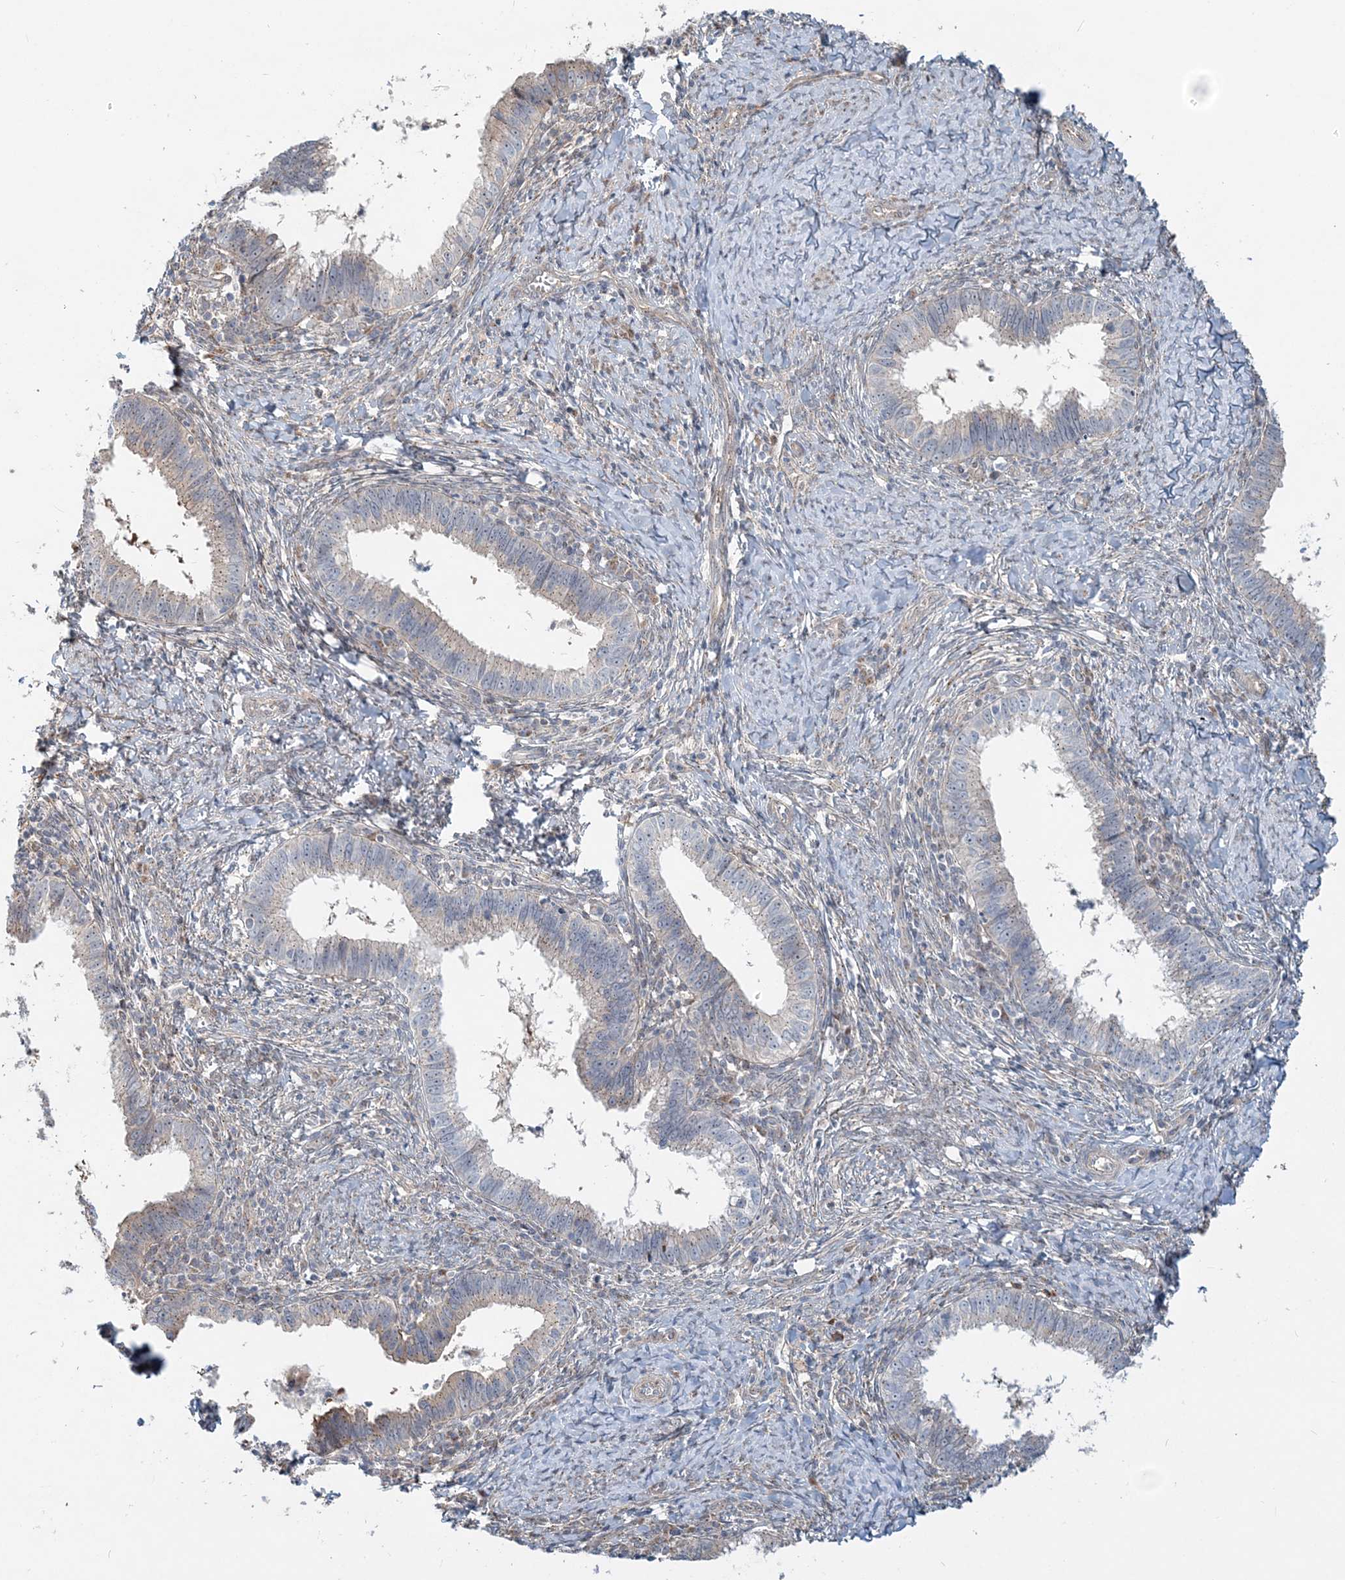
{"staining": {"intensity": "weak", "quantity": "<25%", "location": "cytoplasmic/membranous"}, "tissue": "cervical cancer", "cell_type": "Tumor cells", "image_type": "cancer", "snomed": [{"axis": "morphology", "description": "Adenocarcinoma, NOS"}, {"axis": "topography", "description": "Cervix"}], "caption": "Adenocarcinoma (cervical) was stained to show a protein in brown. There is no significant positivity in tumor cells. (Stains: DAB IHC with hematoxylin counter stain, Microscopy: brightfield microscopy at high magnification).", "gene": "CXXC5", "patient": {"sex": "female", "age": 36}}